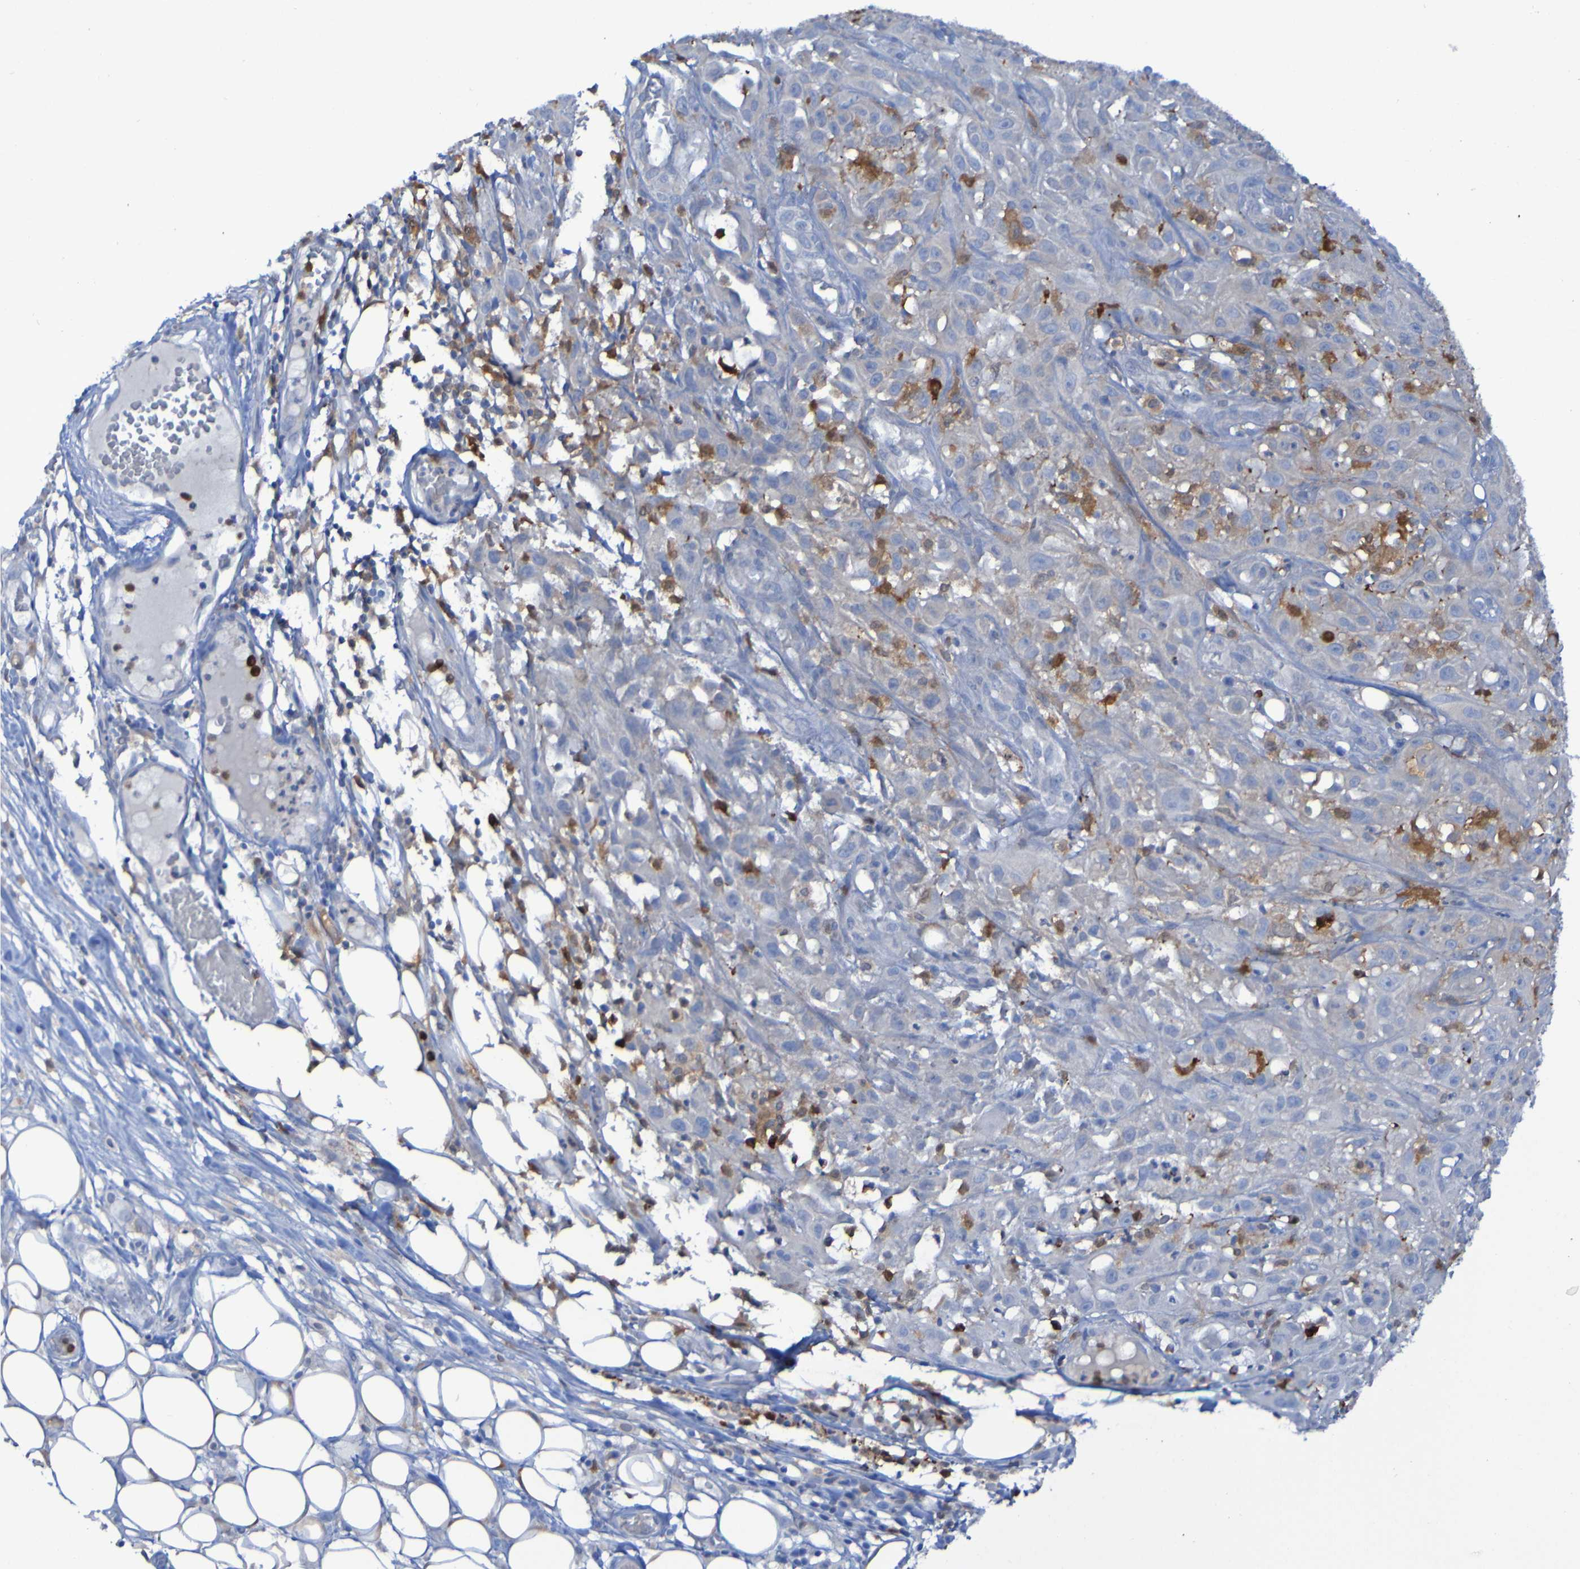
{"staining": {"intensity": "moderate", "quantity": "<25%", "location": "cytoplasmic/membranous"}, "tissue": "skin cancer", "cell_type": "Tumor cells", "image_type": "cancer", "snomed": [{"axis": "morphology", "description": "Squamous cell carcinoma, NOS"}, {"axis": "topography", "description": "Skin"}], "caption": "Moderate cytoplasmic/membranous staining is present in about <25% of tumor cells in skin cancer (squamous cell carcinoma).", "gene": "MPPE1", "patient": {"sex": "male", "age": 75}}